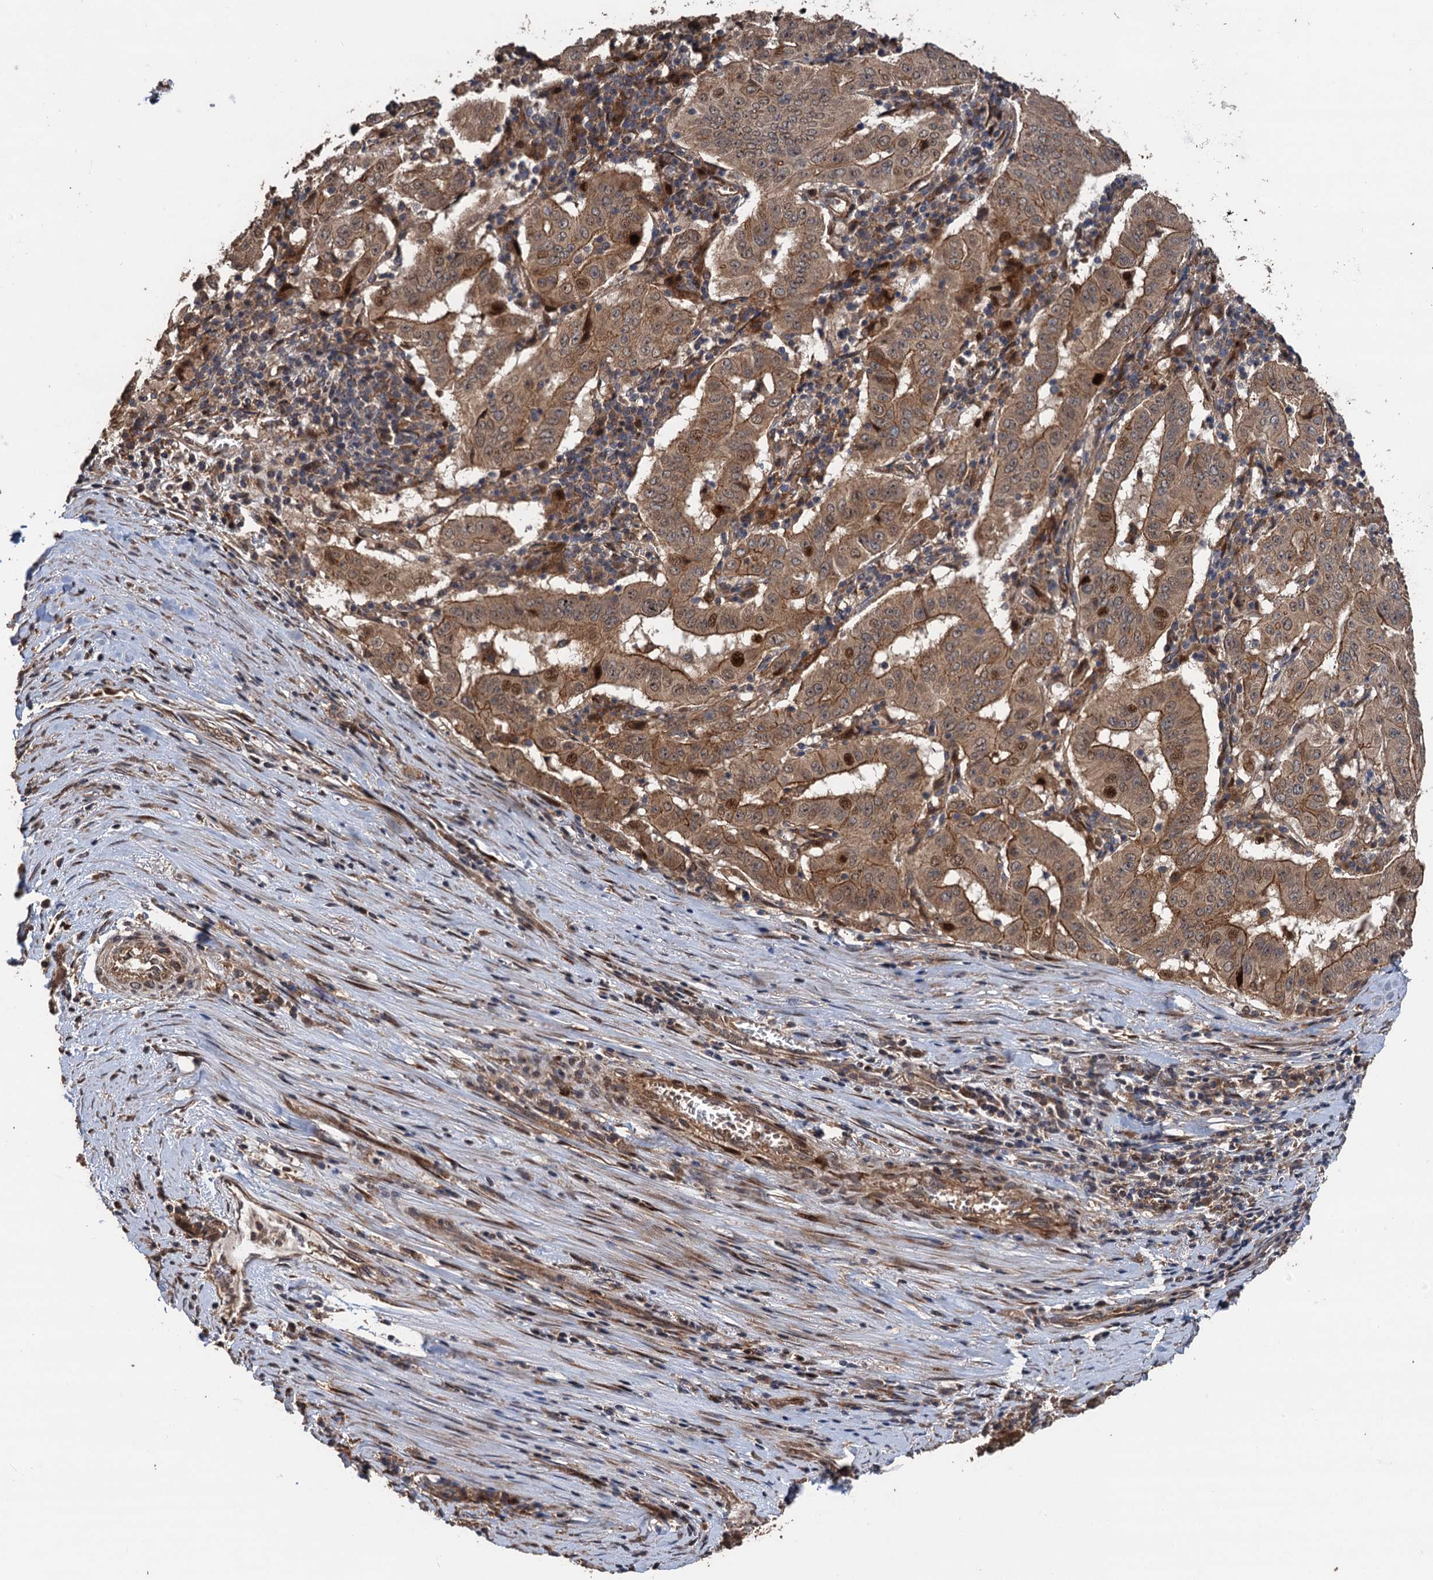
{"staining": {"intensity": "moderate", "quantity": ">75%", "location": "cytoplasmic/membranous,nuclear"}, "tissue": "pancreatic cancer", "cell_type": "Tumor cells", "image_type": "cancer", "snomed": [{"axis": "morphology", "description": "Adenocarcinoma, NOS"}, {"axis": "topography", "description": "Pancreas"}], "caption": "DAB immunohistochemical staining of adenocarcinoma (pancreatic) exhibits moderate cytoplasmic/membranous and nuclear protein staining in approximately >75% of tumor cells. The staining is performed using DAB brown chromogen to label protein expression. The nuclei are counter-stained blue using hematoxylin.", "gene": "TMEM39B", "patient": {"sex": "male", "age": 63}}